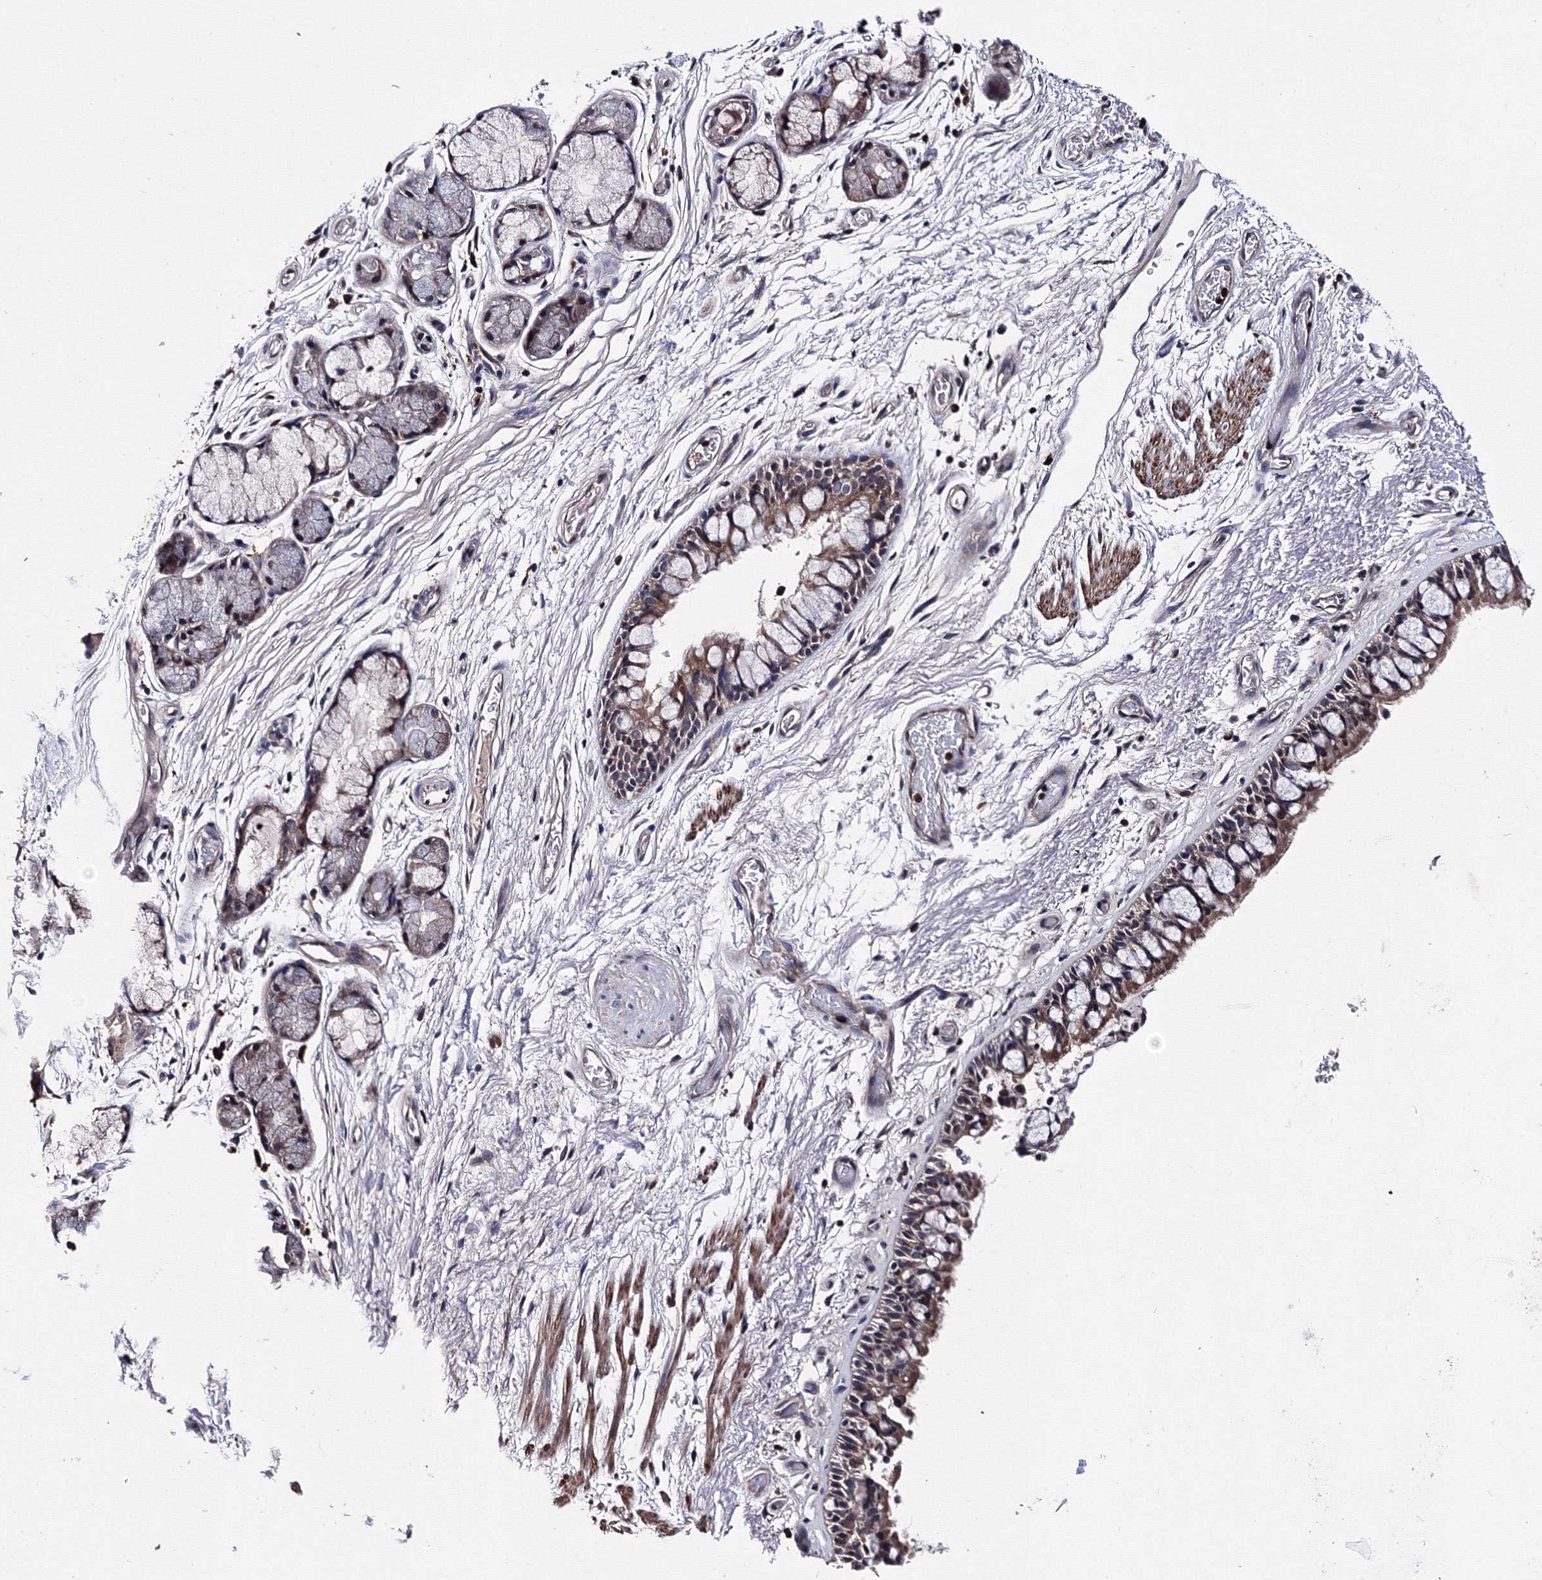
{"staining": {"intensity": "moderate", "quantity": ">75%", "location": "cytoplasmic/membranous,nuclear"}, "tissue": "bronchus", "cell_type": "Respiratory epithelial cells", "image_type": "normal", "snomed": [{"axis": "morphology", "description": "Normal tissue, NOS"}, {"axis": "topography", "description": "Bronchus"}], "caption": "Bronchus stained with IHC displays moderate cytoplasmic/membranous,nuclear staining in approximately >75% of respiratory epithelial cells. The staining is performed using DAB brown chromogen to label protein expression. The nuclei are counter-stained blue using hematoxylin.", "gene": "PHYKPL", "patient": {"sex": "male", "age": 65}}